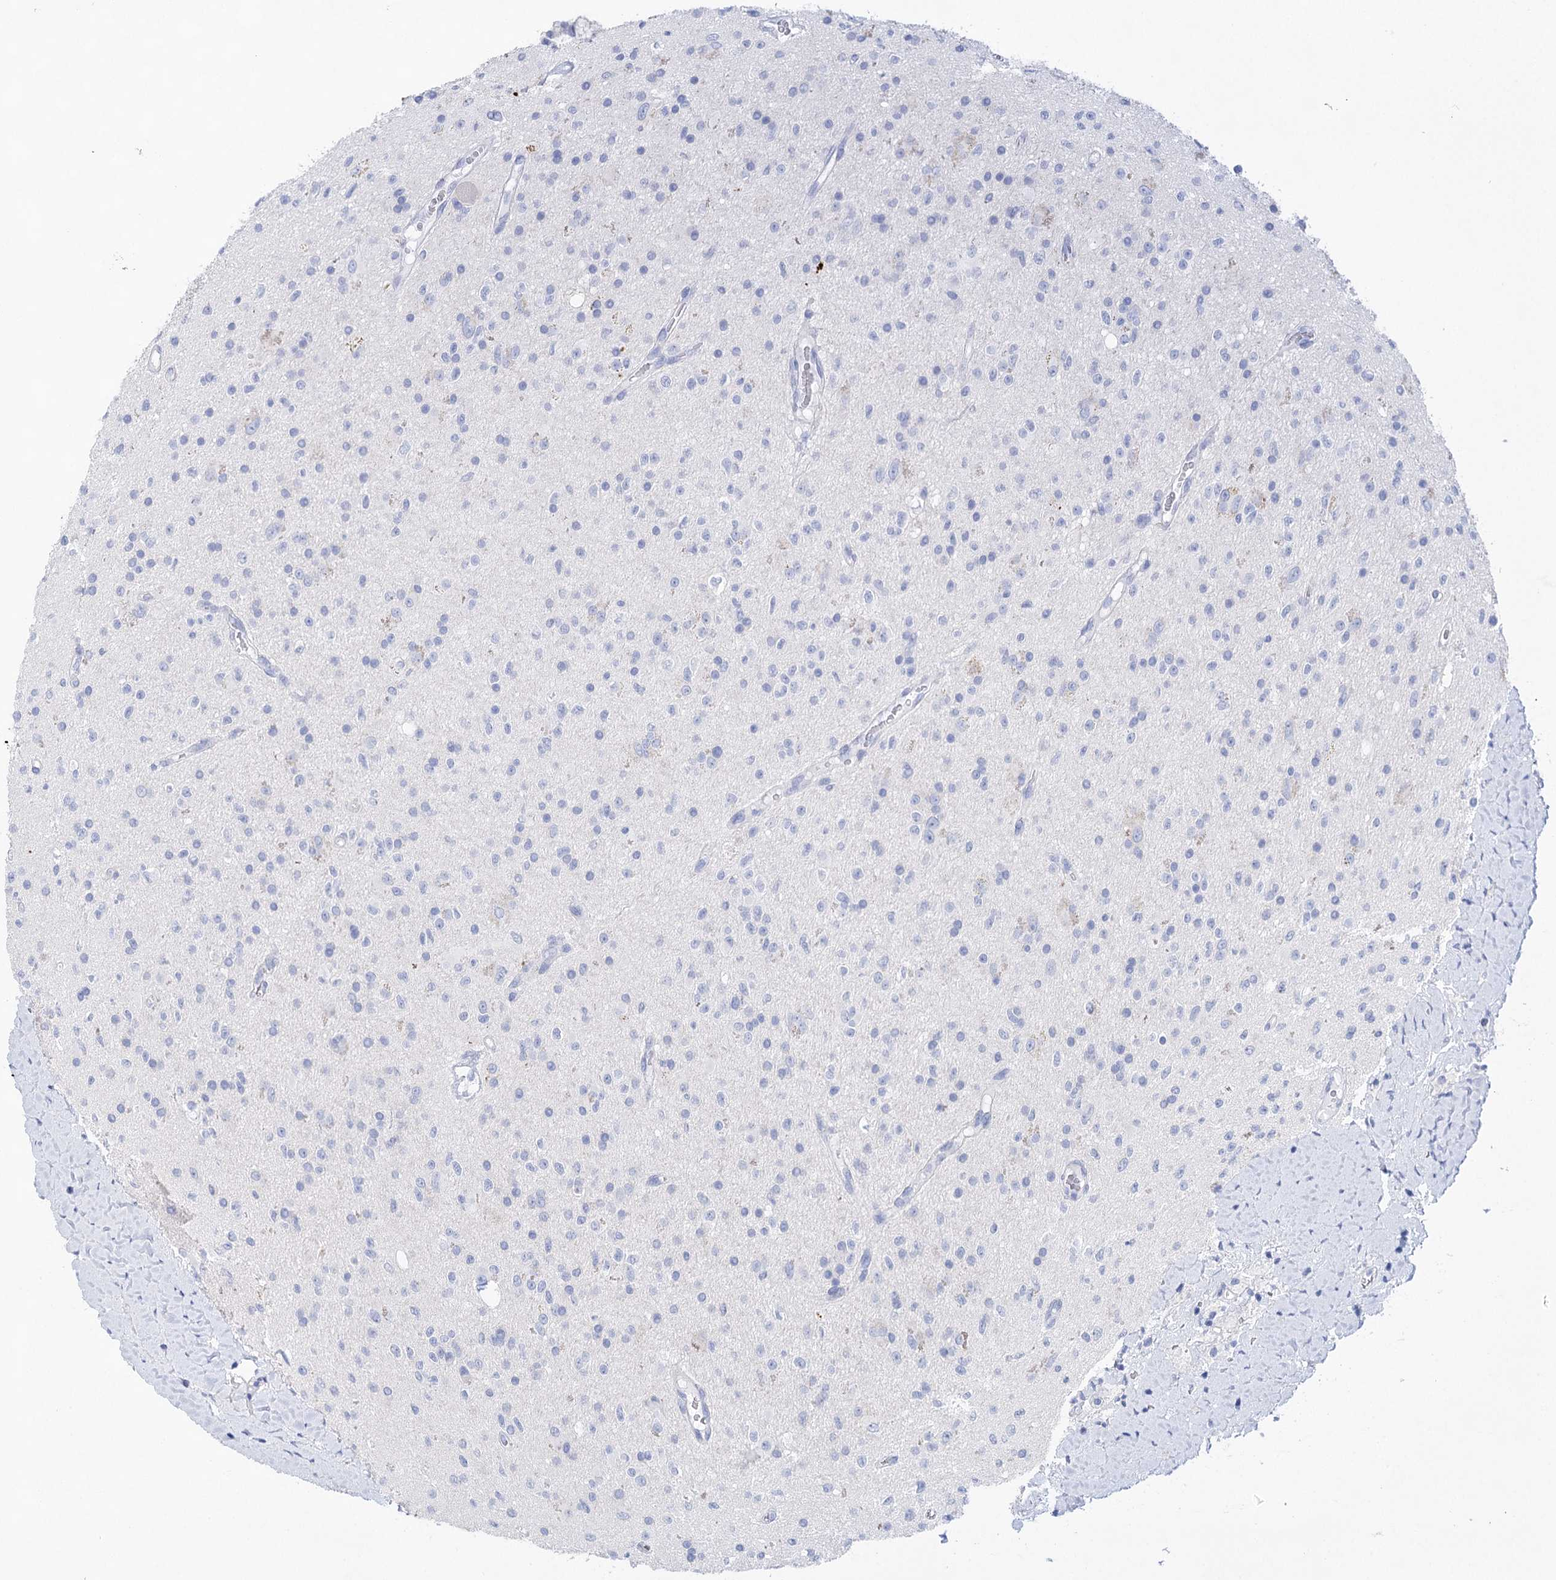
{"staining": {"intensity": "negative", "quantity": "none", "location": "none"}, "tissue": "glioma", "cell_type": "Tumor cells", "image_type": "cancer", "snomed": [{"axis": "morphology", "description": "Glioma, malignant, High grade"}, {"axis": "topography", "description": "Brain"}], "caption": "This is an immunohistochemistry (IHC) image of human glioma. There is no positivity in tumor cells.", "gene": "LALBA", "patient": {"sex": "male", "age": 34}}